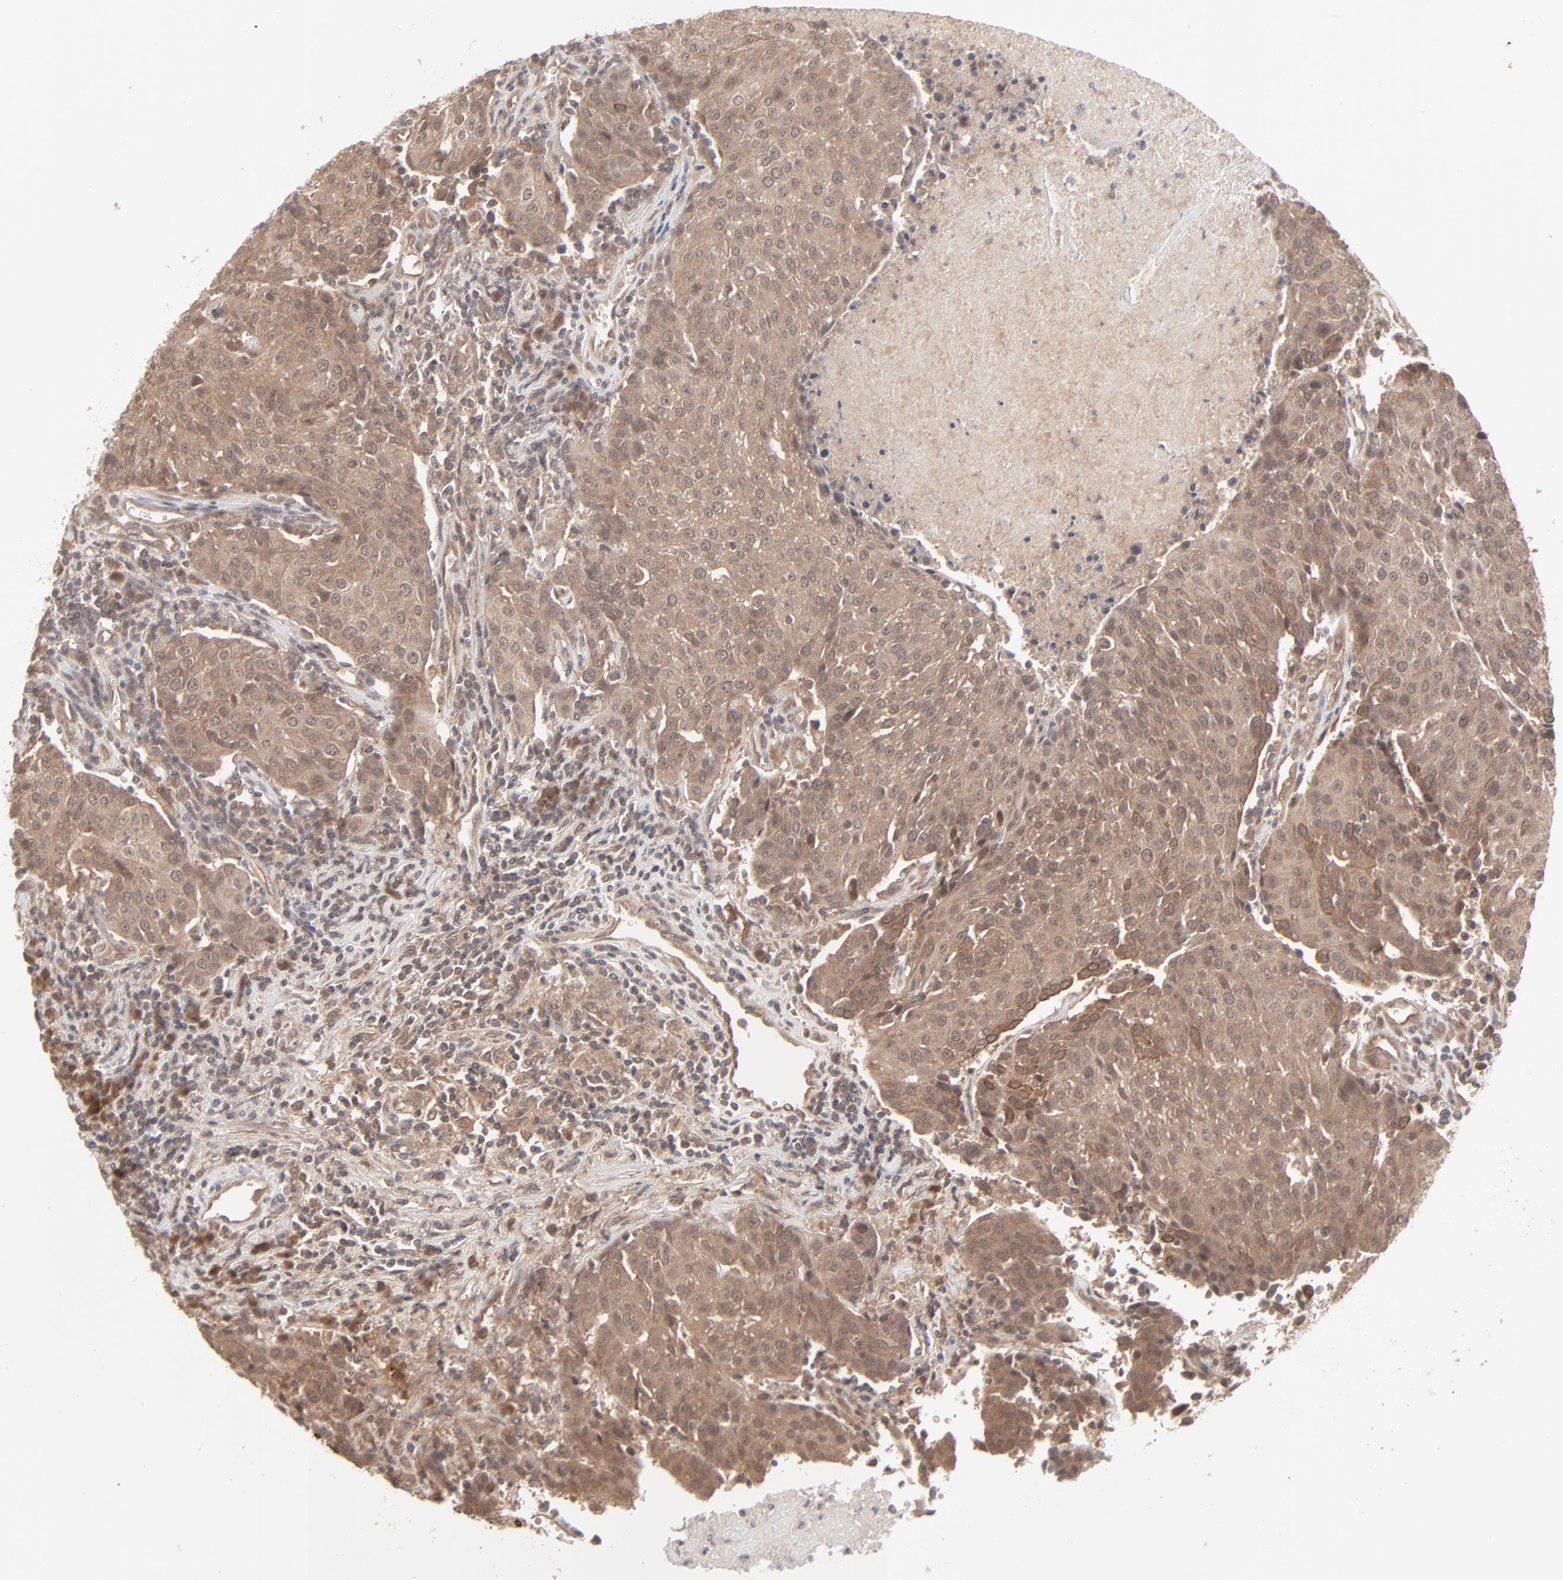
{"staining": {"intensity": "moderate", "quantity": ">75%", "location": "cytoplasmic/membranous"}, "tissue": "urothelial cancer", "cell_type": "Tumor cells", "image_type": "cancer", "snomed": [{"axis": "morphology", "description": "Urothelial carcinoma, High grade"}, {"axis": "topography", "description": "Urinary bladder"}], "caption": "A brown stain shows moderate cytoplasmic/membranous staining of a protein in human urothelial cancer tumor cells.", "gene": "SCFD1", "patient": {"sex": "female", "age": 85}}